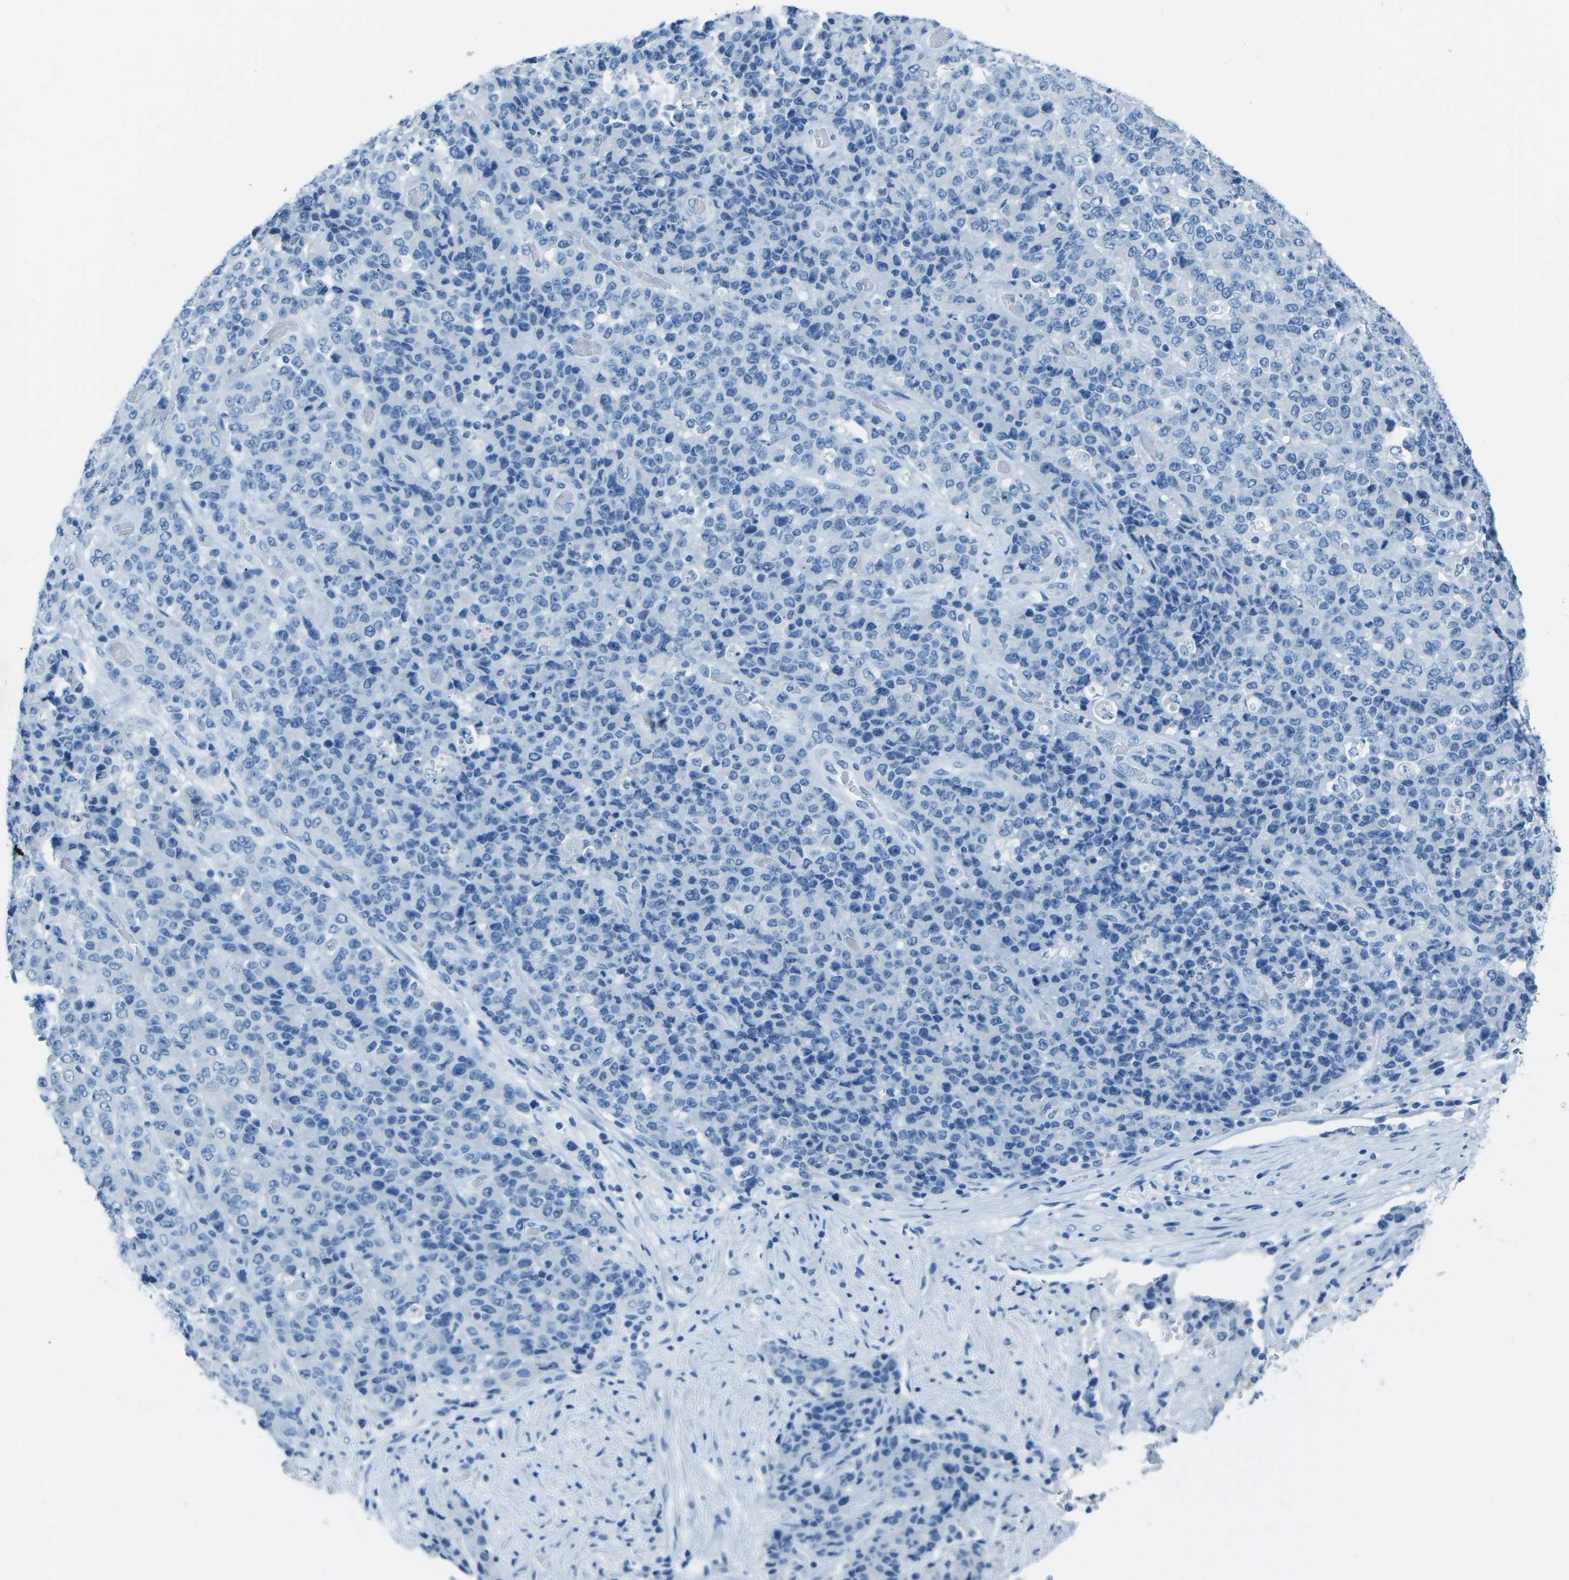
{"staining": {"intensity": "negative", "quantity": "none", "location": "none"}, "tissue": "stomach cancer", "cell_type": "Tumor cells", "image_type": "cancer", "snomed": [{"axis": "morphology", "description": "Adenocarcinoma, NOS"}, {"axis": "topography", "description": "Stomach"}], "caption": "The image reveals no staining of tumor cells in stomach cancer.", "gene": "MYH8", "patient": {"sex": "female", "age": 73}}